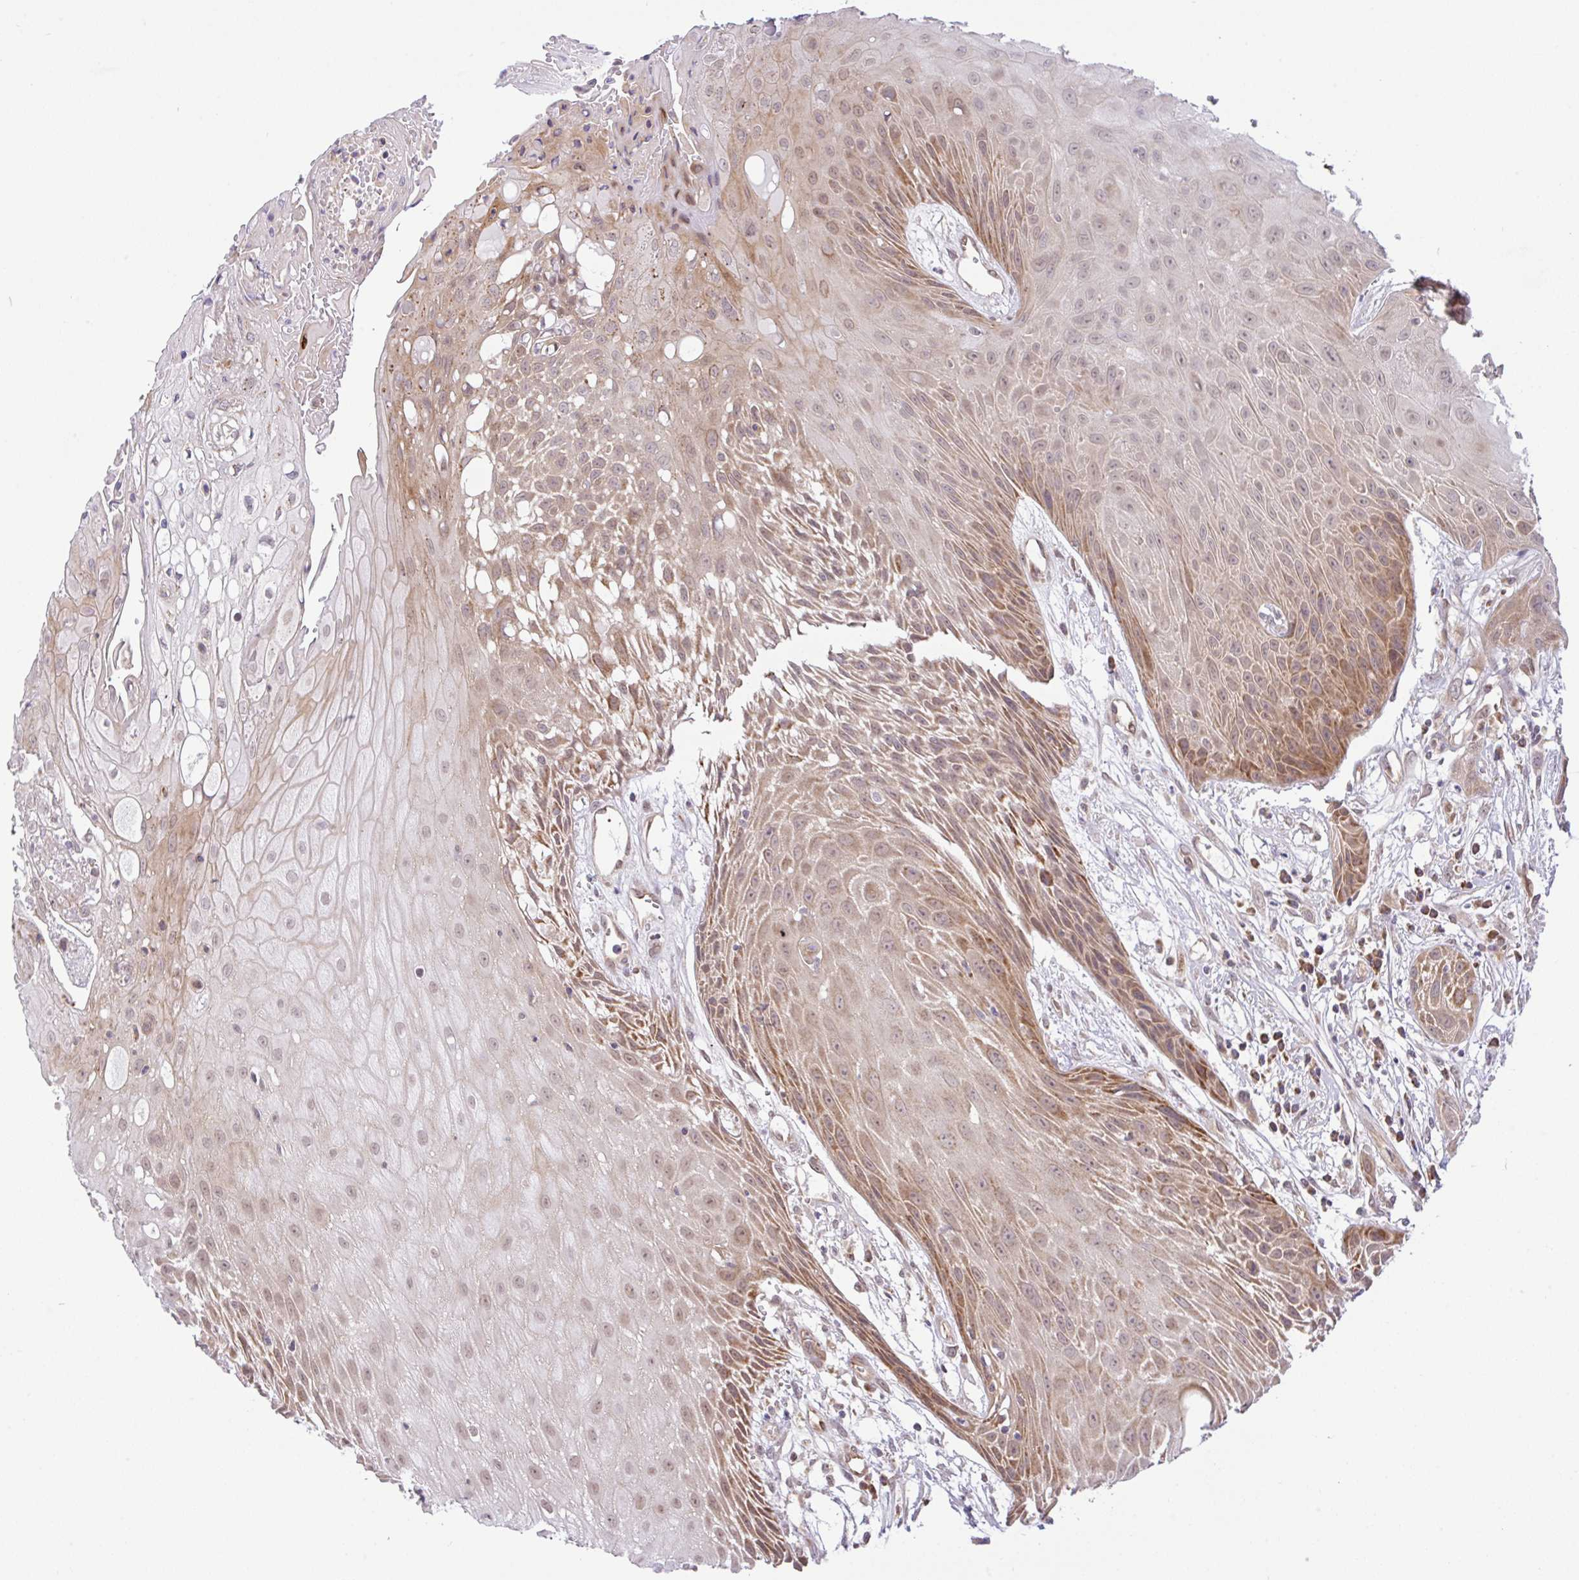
{"staining": {"intensity": "moderate", "quantity": ">75%", "location": "cytoplasmic/membranous,nuclear"}, "tissue": "head and neck cancer", "cell_type": "Tumor cells", "image_type": "cancer", "snomed": [{"axis": "morphology", "description": "Squamous cell carcinoma, NOS"}, {"axis": "topography", "description": "Head-Neck"}], "caption": "High-magnification brightfield microscopy of head and neck cancer (squamous cell carcinoma) stained with DAB (brown) and counterstained with hematoxylin (blue). tumor cells exhibit moderate cytoplasmic/membranous and nuclear positivity is identified in approximately>75% of cells.", "gene": "DLEU7", "patient": {"sex": "female", "age": 73}}